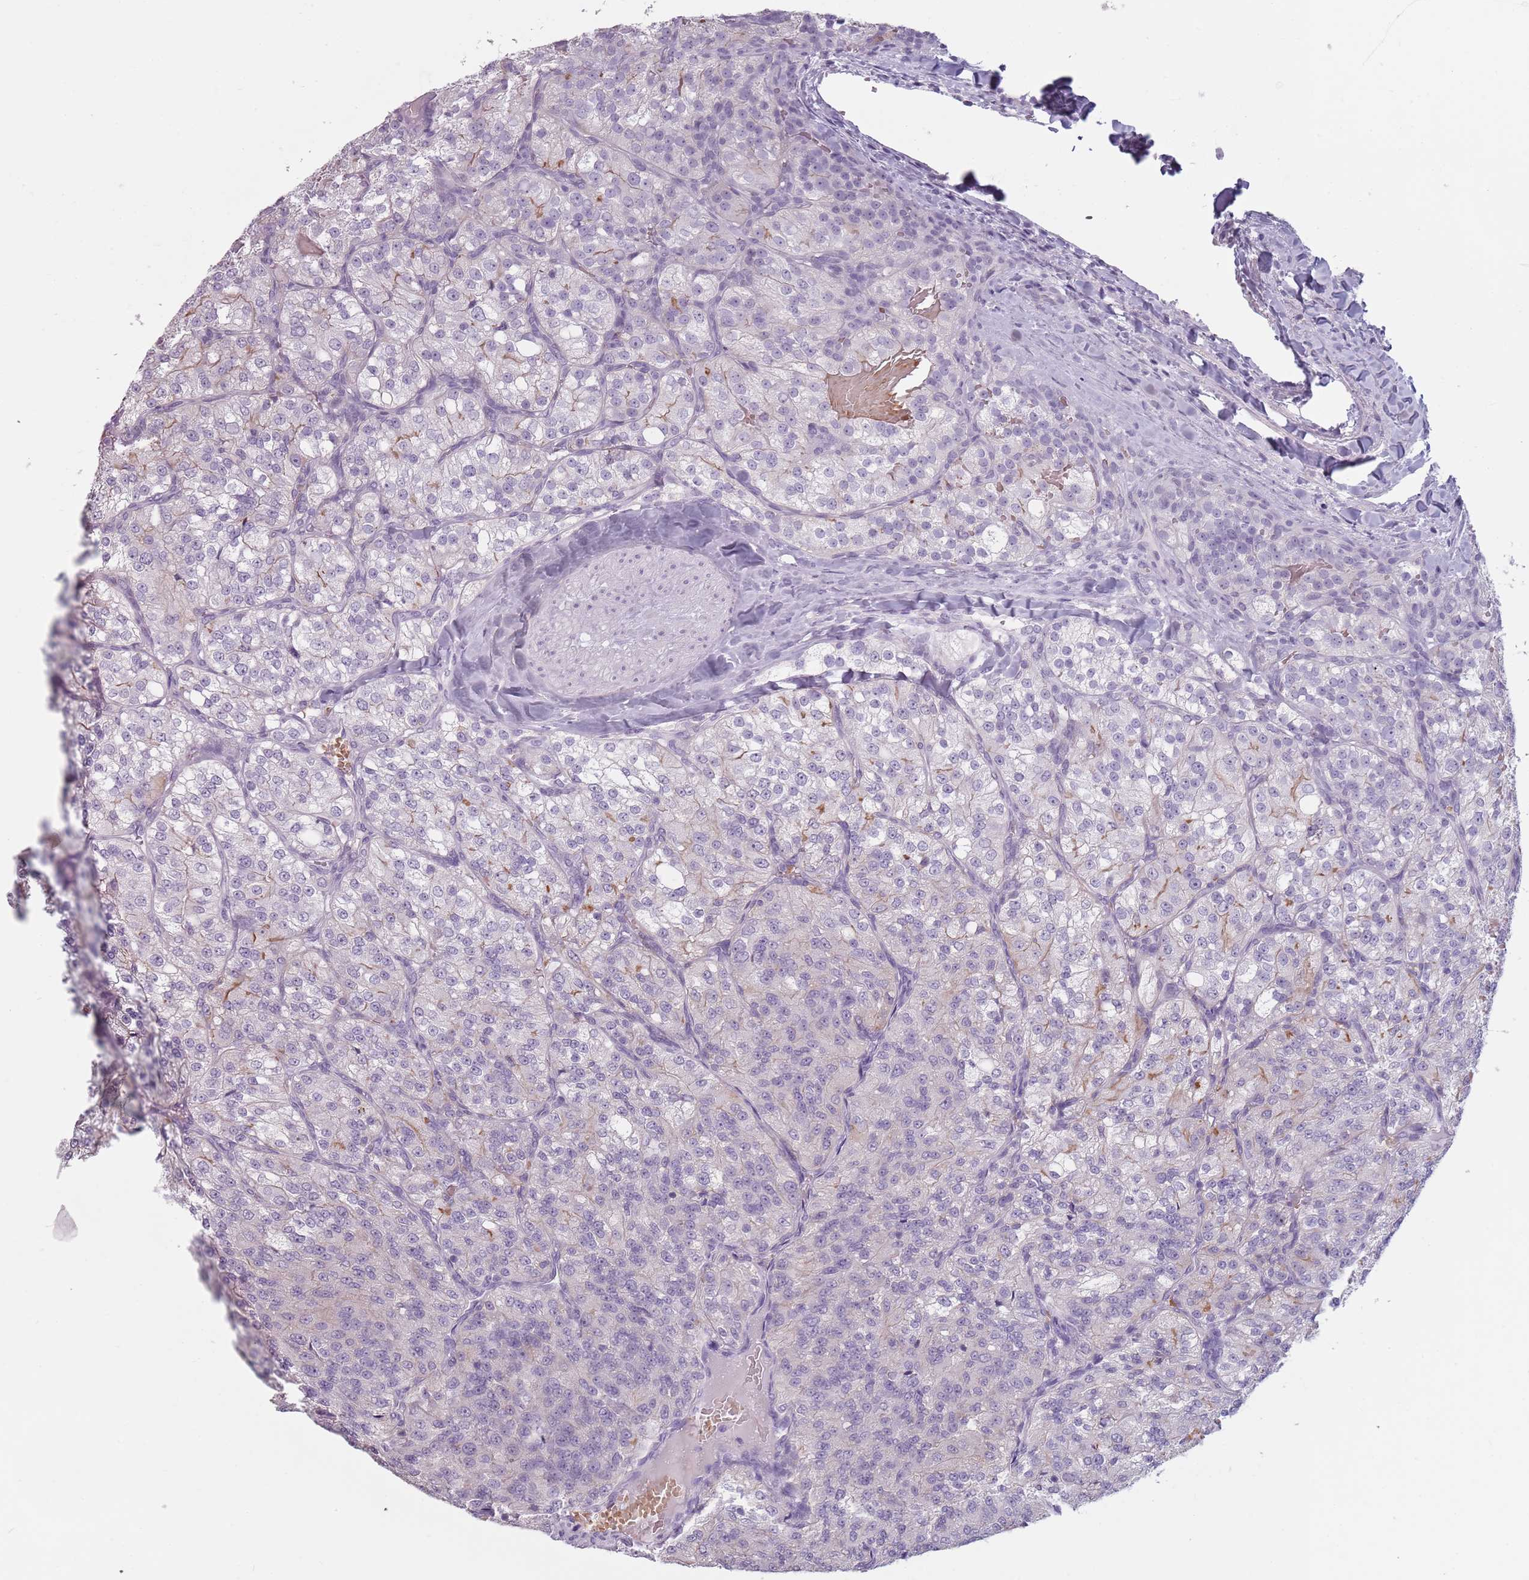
{"staining": {"intensity": "negative", "quantity": "none", "location": "none"}, "tissue": "renal cancer", "cell_type": "Tumor cells", "image_type": "cancer", "snomed": [{"axis": "morphology", "description": "Adenocarcinoma, NOS"}, {"axis": "topography", "description": "Kidney"}], "caption": "Tumor cells show no significant protein positivity in renal adenocarcinoma.", "gene": "PIEZO1", "patient": {"sex": "female", "age": 63}}